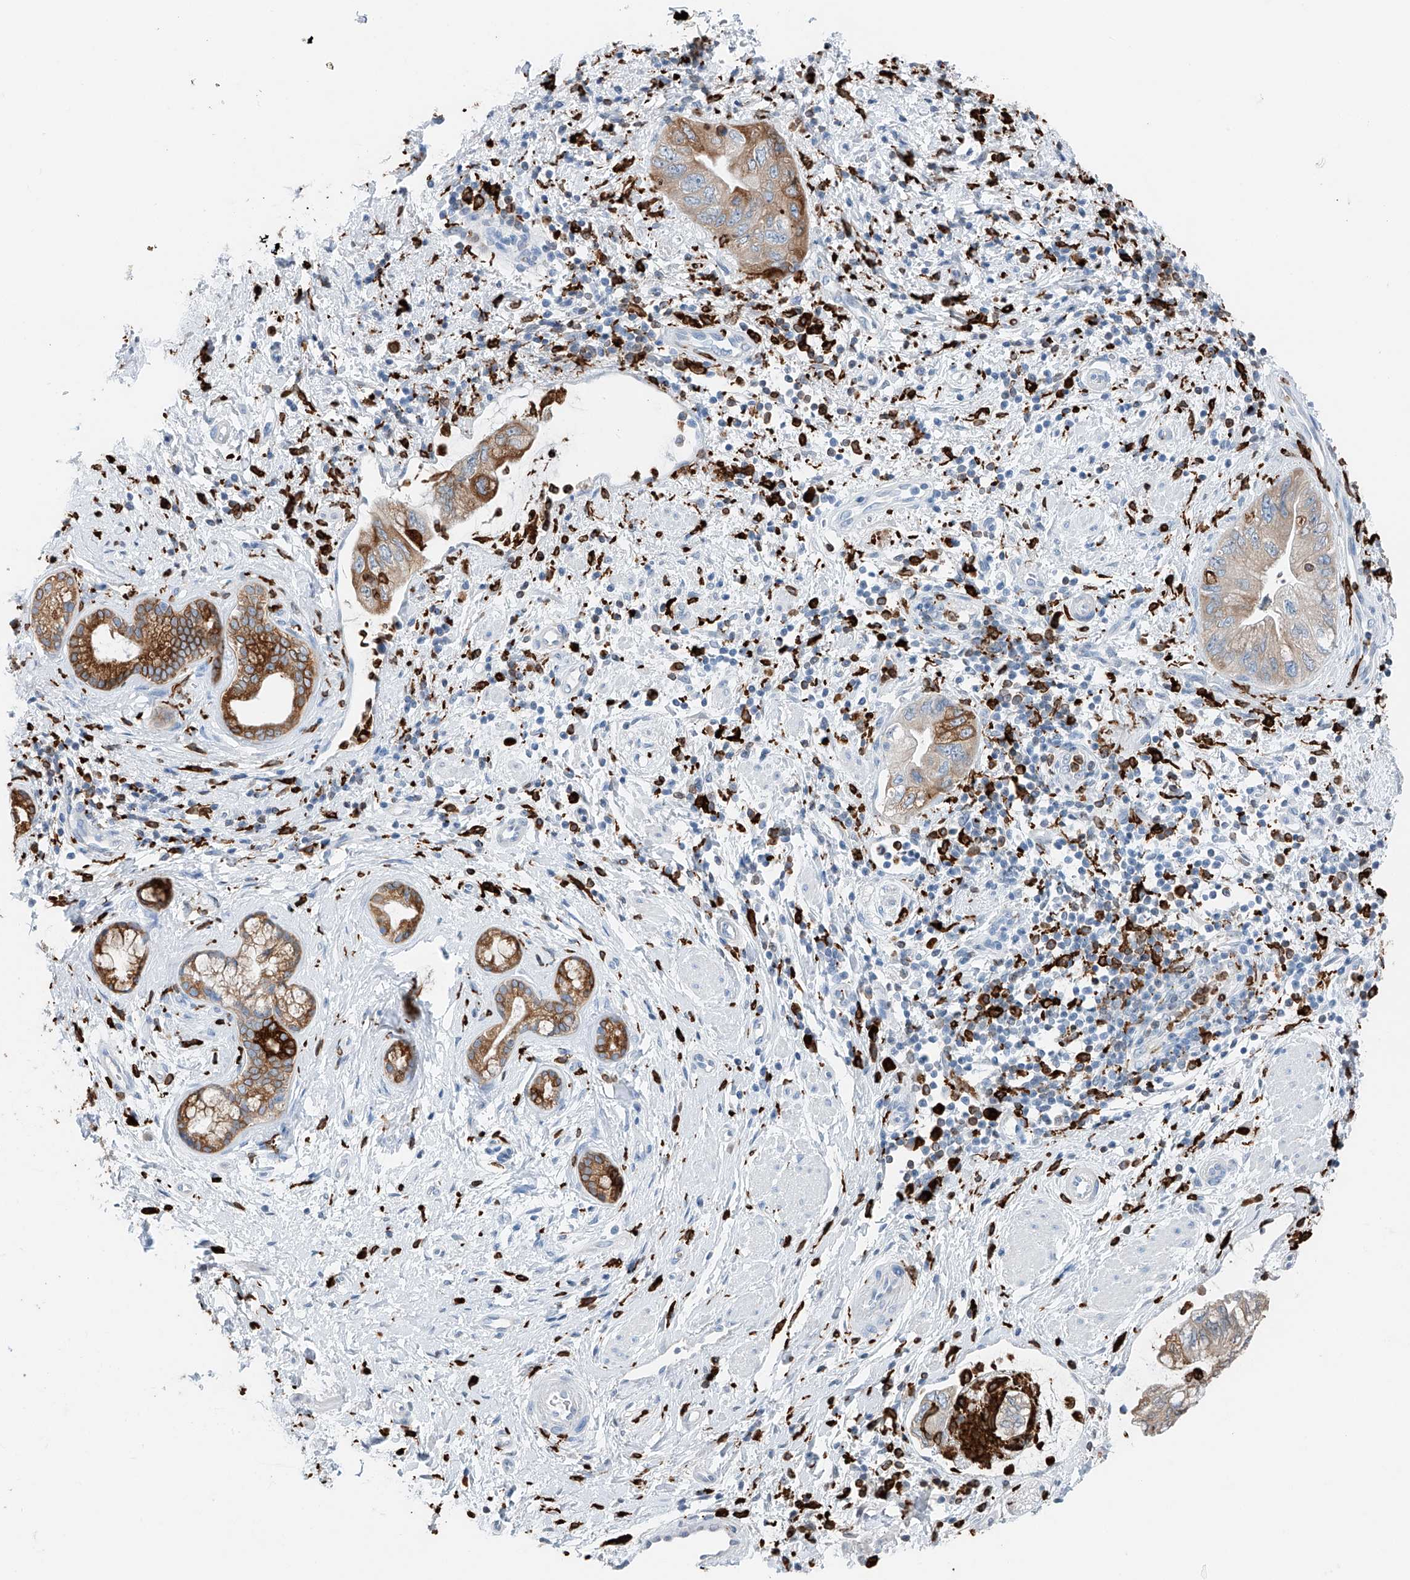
{"staining": {"intensity": "moderate", "quantity": ">75%", "location": "cytoplasmic/membranous"}, "tissue": "pancreatic cancer", "cell_type": "Tumor cells", "image_type": "cancer", "snomed": [{"axis": "morphology", "description": "Adenocarcinoma, NOS"}, {"axis": "topography", "description": "Pancreas"}], "caption": "Pancreatic adenocarcinoma stained with a brown dye displays moderate cytoplasmic/membranous positive staining in approximately >75% of tumor cells.", "gene": "TBXAS1", "patient": {"sex": "female", "age": 73}}